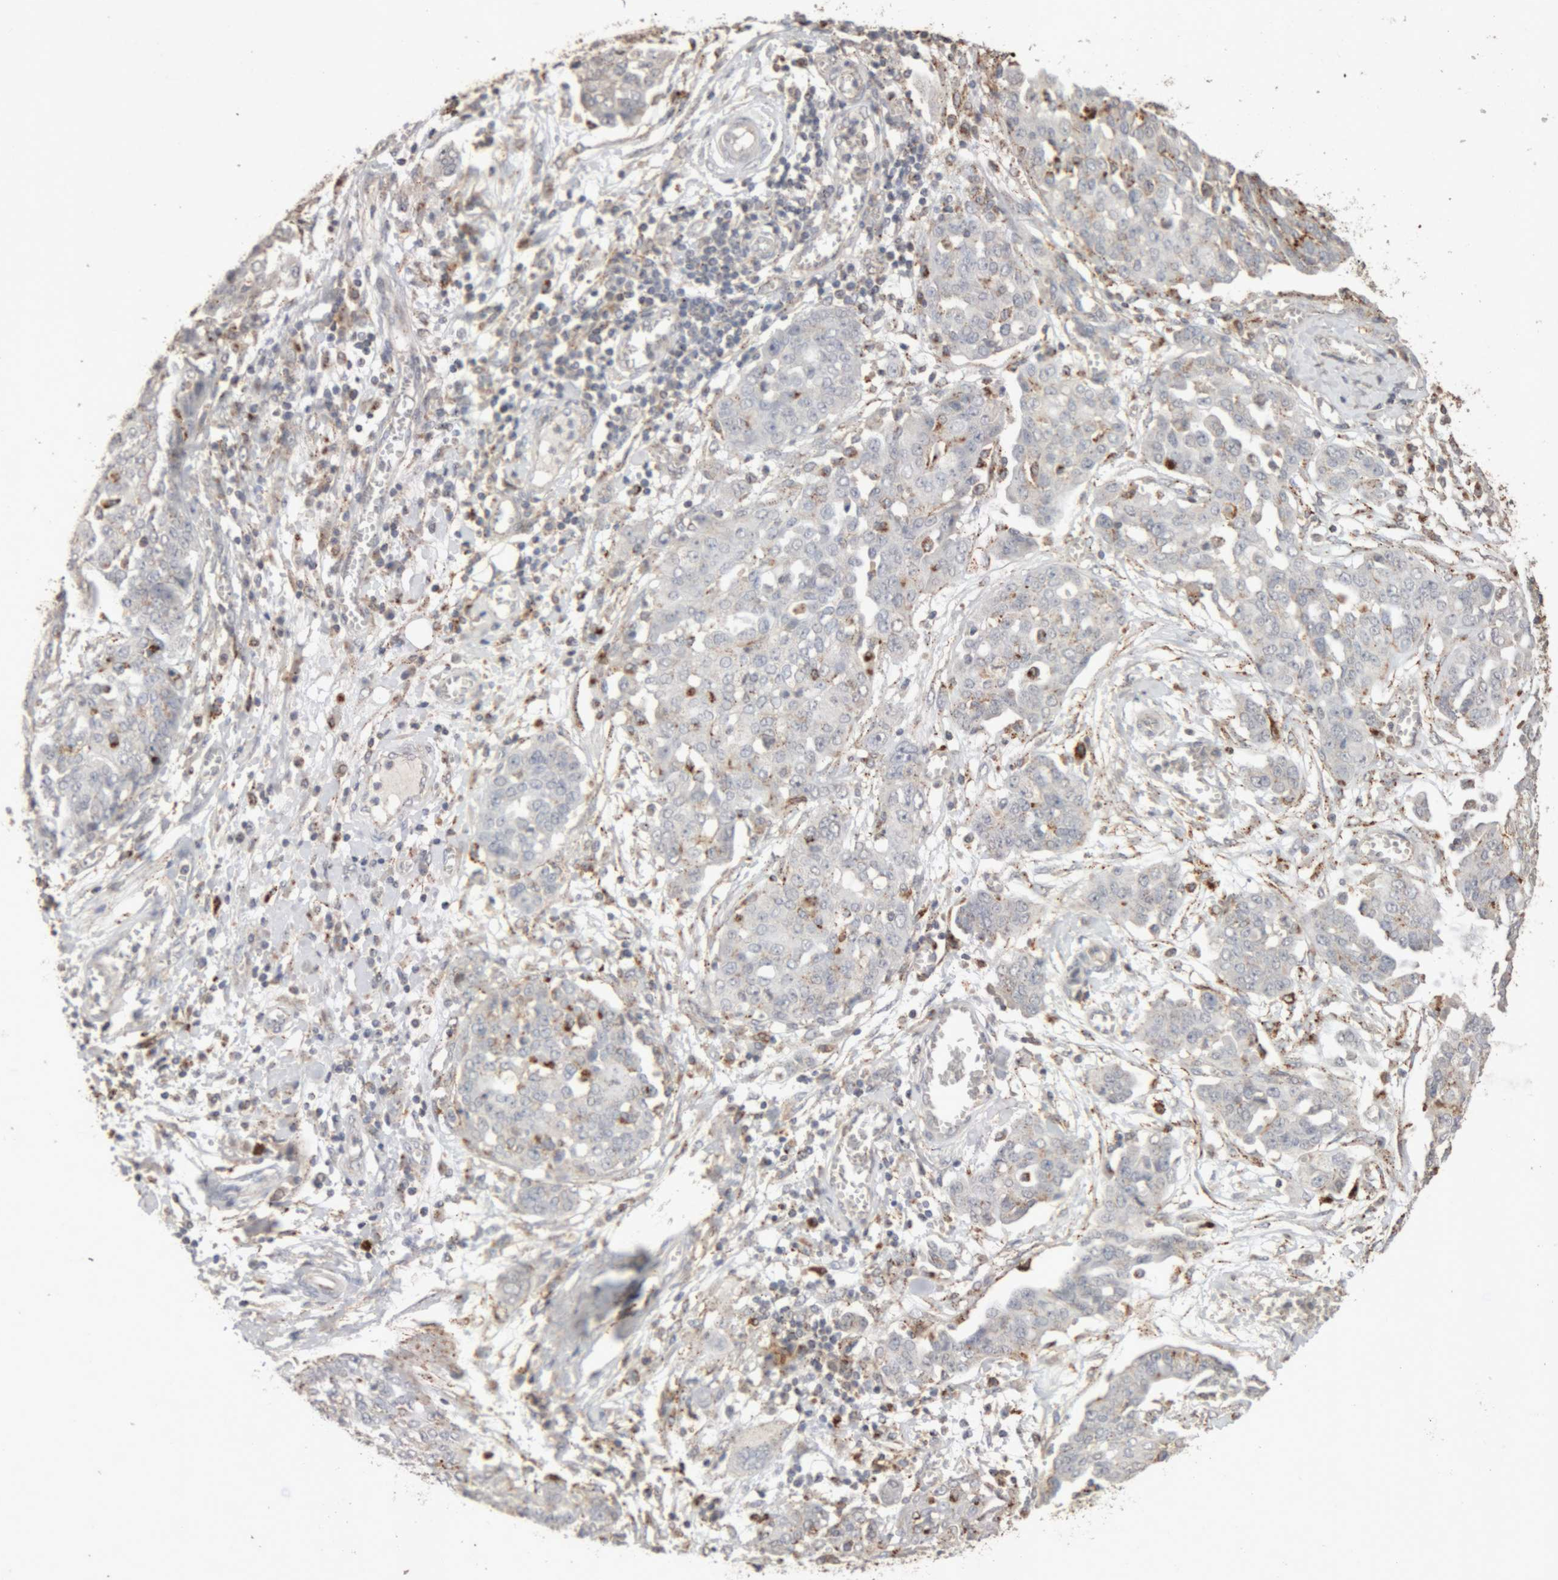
{"staining": {"intensity": "negative", "quantity": "none", "location": "none"}, "tissue": "ovarian cancer", "cell_type": "Tumor cells", "image_type": "cancer", "snomed": [{"axis": "morphology", "description": "Cystadenocarcinoma, serous, NOS"}, {"axis": "topography", "description": "Soft tissue"}, {"axis": "topography", "description": "Ovary"}], "caption": "DAB immunohistochemical staining of human ovarian serous cystadenocarcinoma demonstrates no significant expression in tumor cells. The staining is performed using DAB brown chromogen with nuclei counter-stained in using hematoxylin.", "gene": "ARSA", "patient": {"sex": "female", "age": 57}}